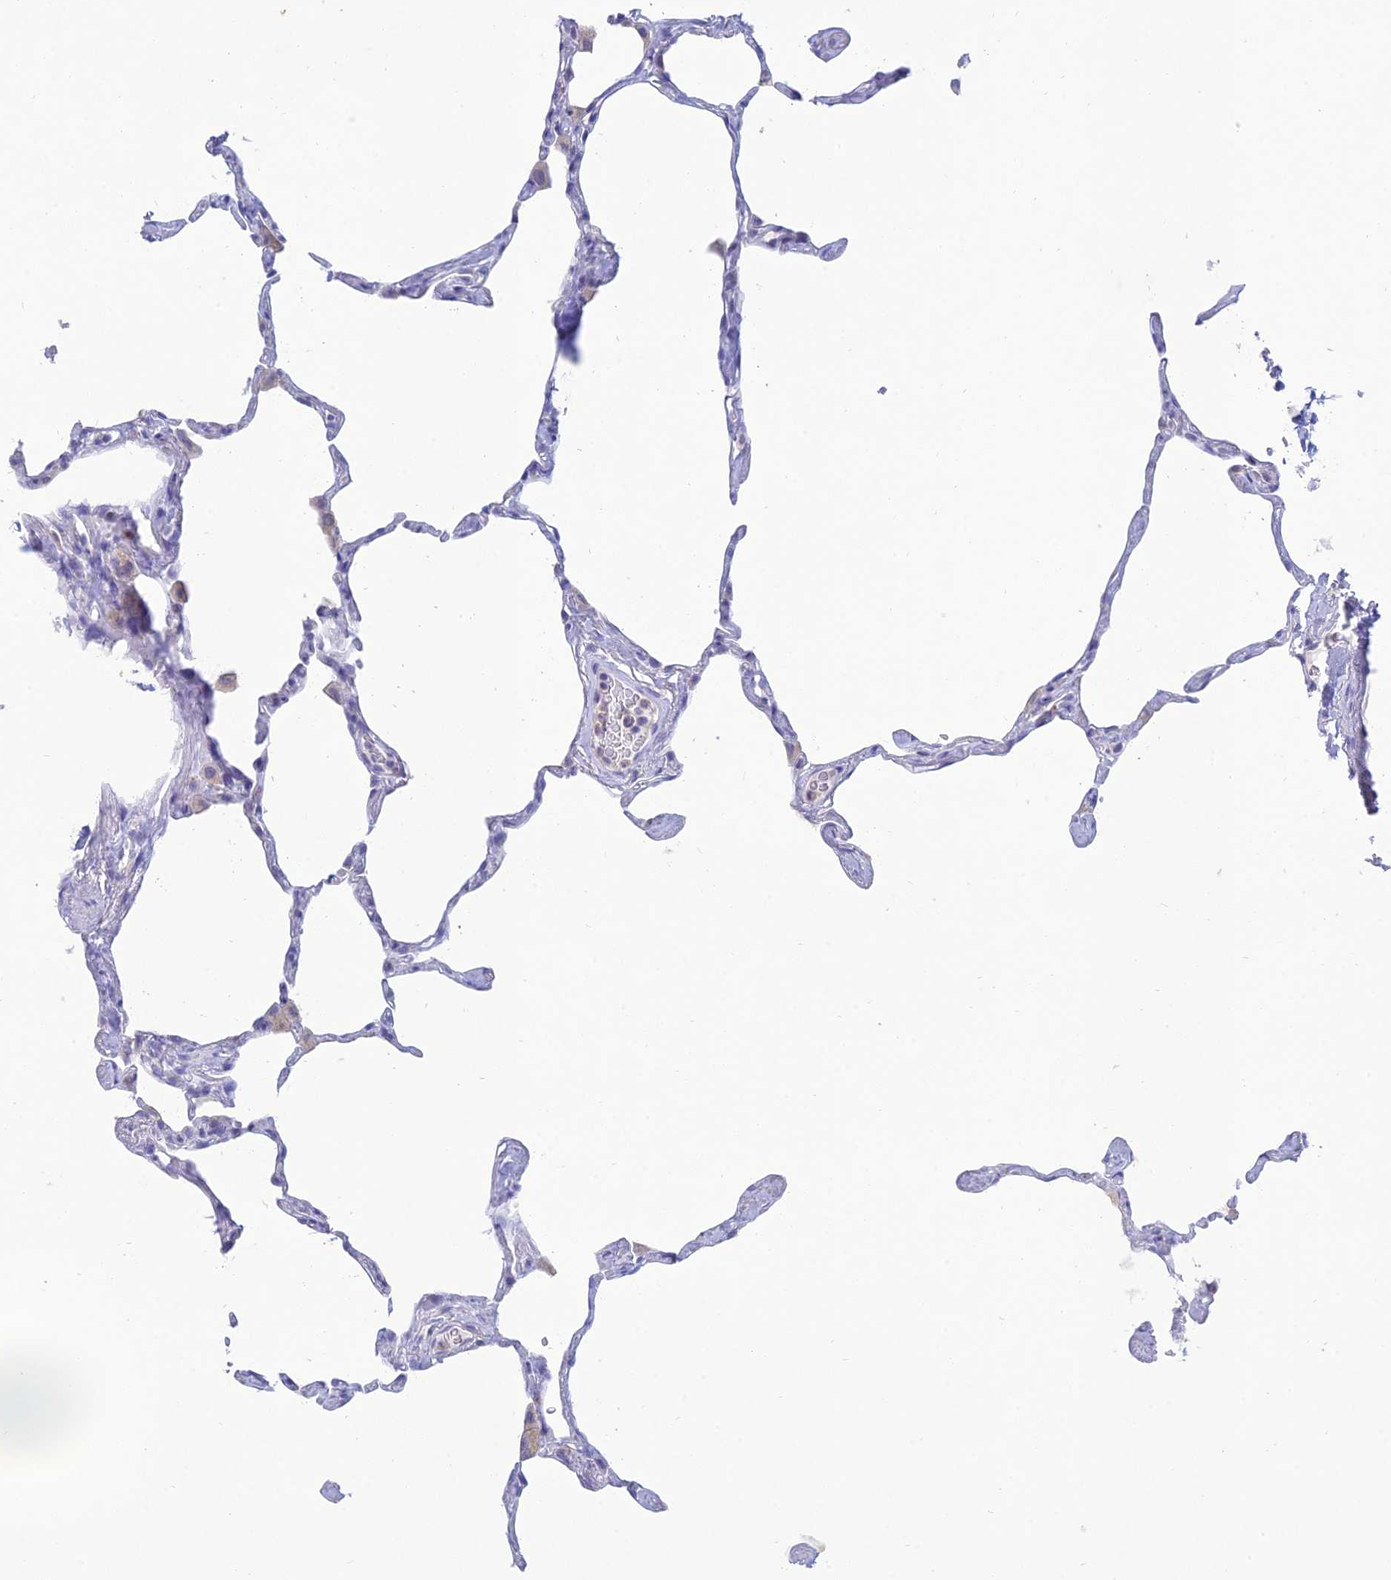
{"staining": {"intensity": "negative", "quantity": "none", "location": "none"}, "tissue": "lung", "cell_type": "Alveolar cells", "image_type": "normal", "snomed": [{"axis": "morphology", "description": "Normal tissue, NOS"}, {"axis": "topography", "description": "Lung"}], "caption": "Immunohistochemical staining of benign human lung reveals no significant staining in alveolar cells. (IHC, brightfield microscopy, high magnification).", "gene": "MAL2", "patient": {"sex": "male", "age": 65}}